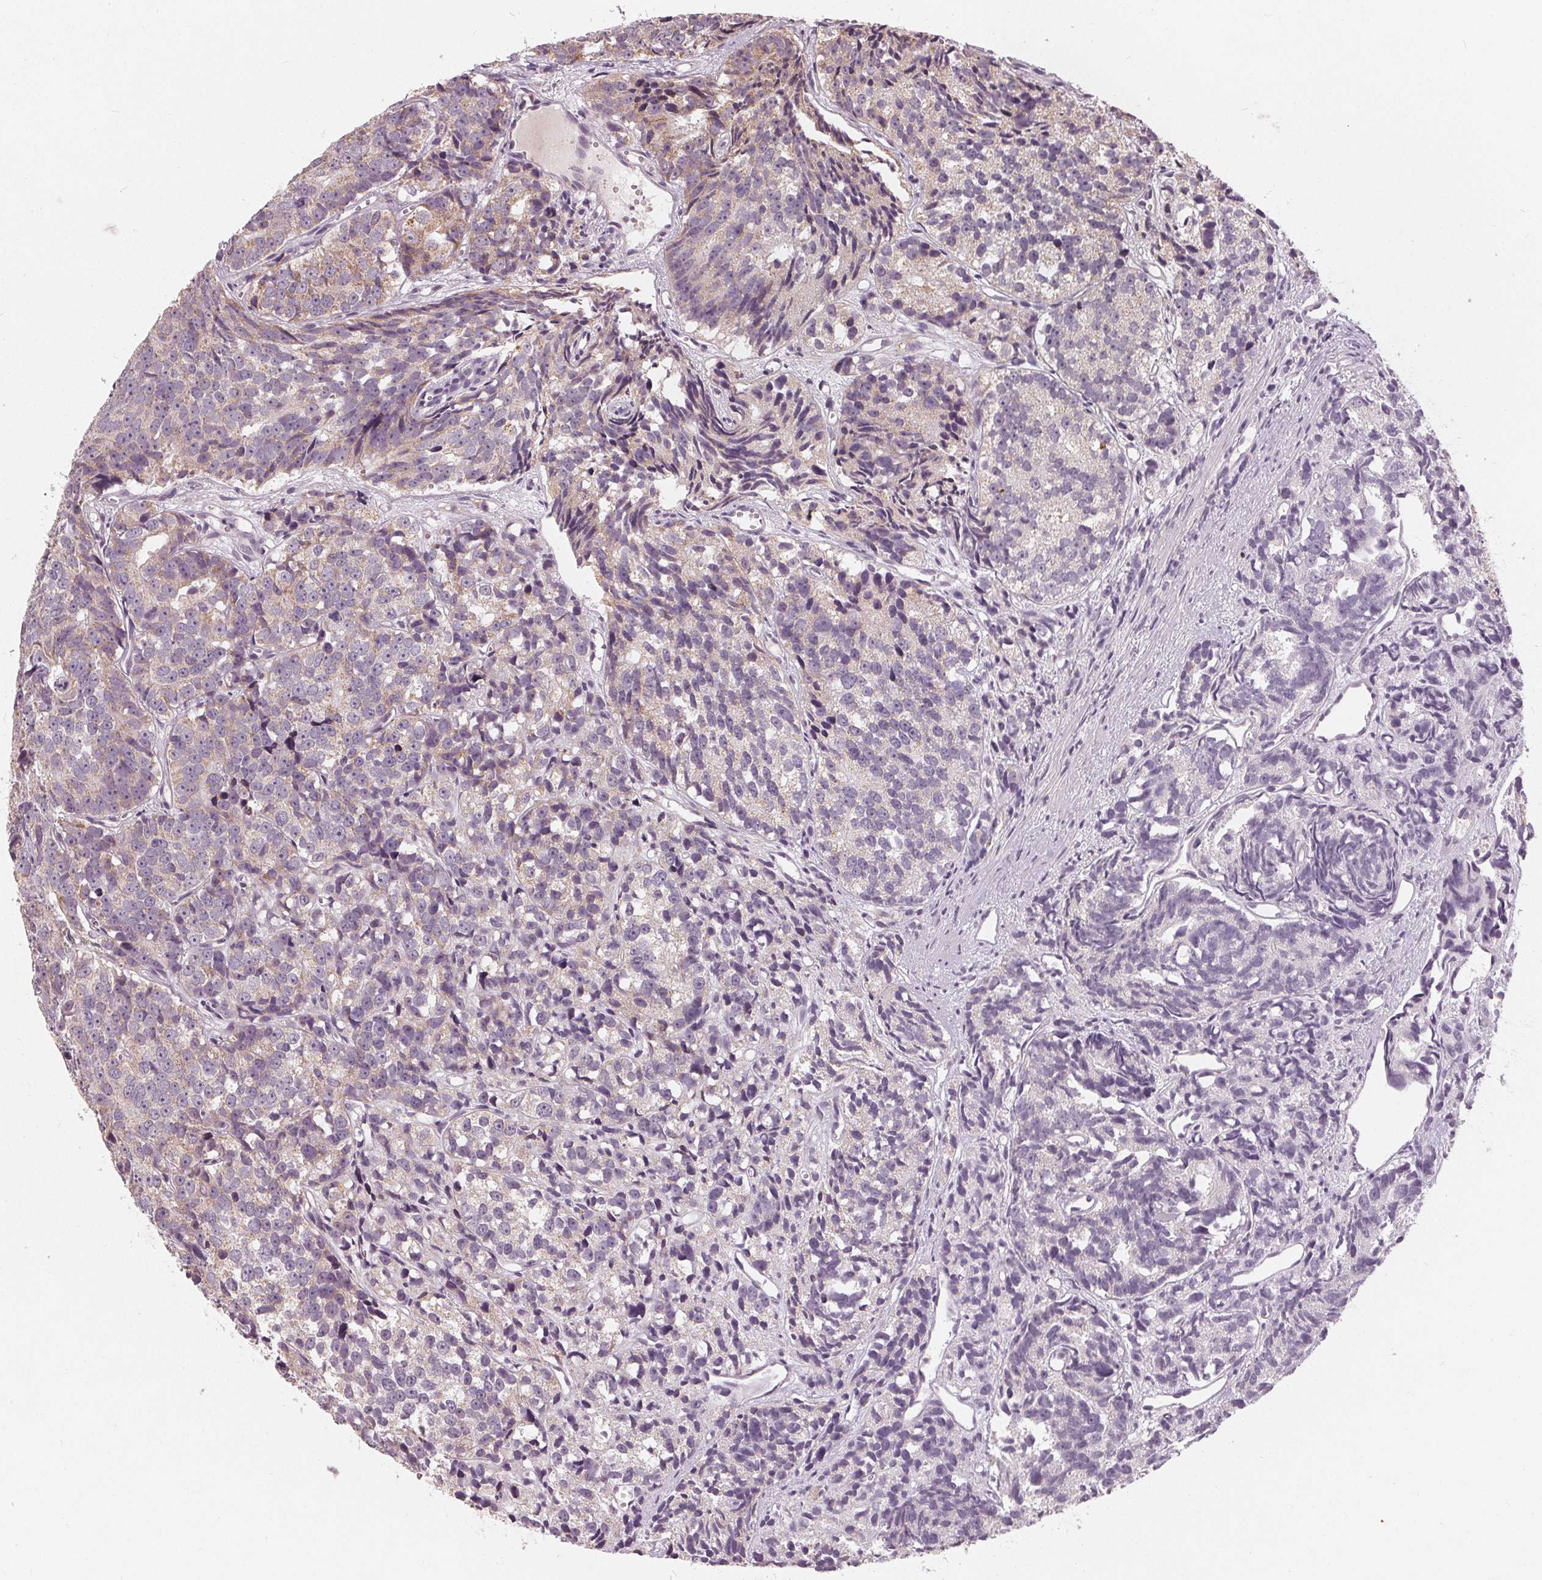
{"staining": {"intensity": "weak", "quantity": "<25%", "location": "cytoplasmic/membranous"}, "tissue": "prostate cancer", "cell_type": "Tumor cells", "image_type": "cancer", "snomed": [{"axis": "morphology", "description": "Adenocarcinoma, High grade"}, {"axis": "topography", "description": "Prostate"}], "caption": "This is a photomicrograph of IHC staining of prostate cancer (high-grade adenocarcinoma), which shows no positivity in tumor cells.", "gene": "TRIM60", "patient": {"sex": "male", "age": 77}}